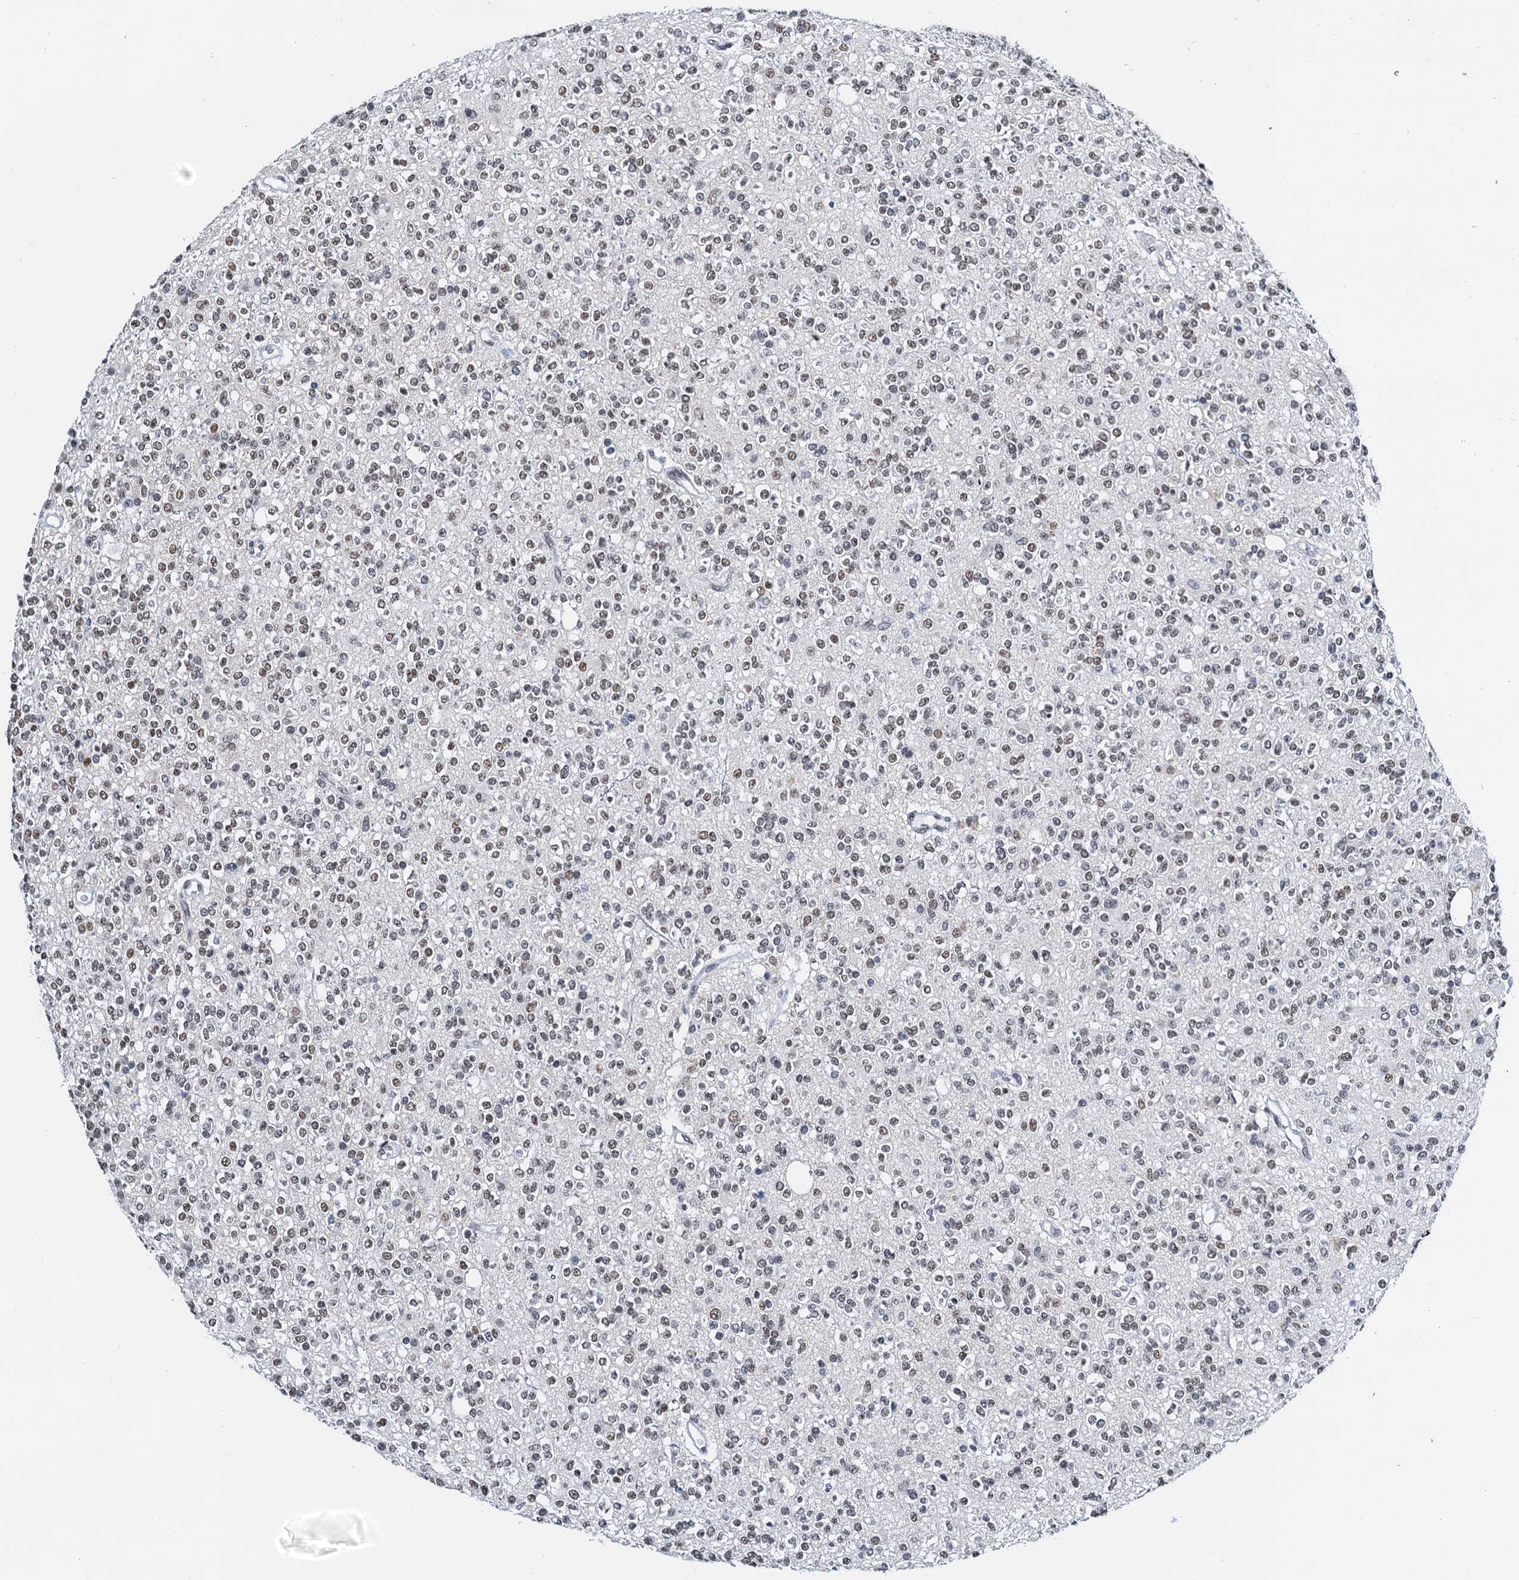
{"staining": {"intensity": "moderate", "quantity": ">75%", "location": "nuclear"}, "tissue": "glioma", "cell_type": "Tumor cells", "image_type": "cancer", "snomed": [{"axis": "morphology", "description": "Glioma, malignant, High grade"}, {"axis": "topography", "description": "Brain"}], "caption": "Protein analysis of malignant glioma (high-grade) tissue shows moderate nuclear positivity in about >75% of tumor cells. (Stains: DAB (3,3'-diaminobenzidine) in brown, nuclei in blue, Microscopy: brightfield microscopy at high magnification).", "gene": "SLTM", "patient": {"sex": "male", "age": 34}}